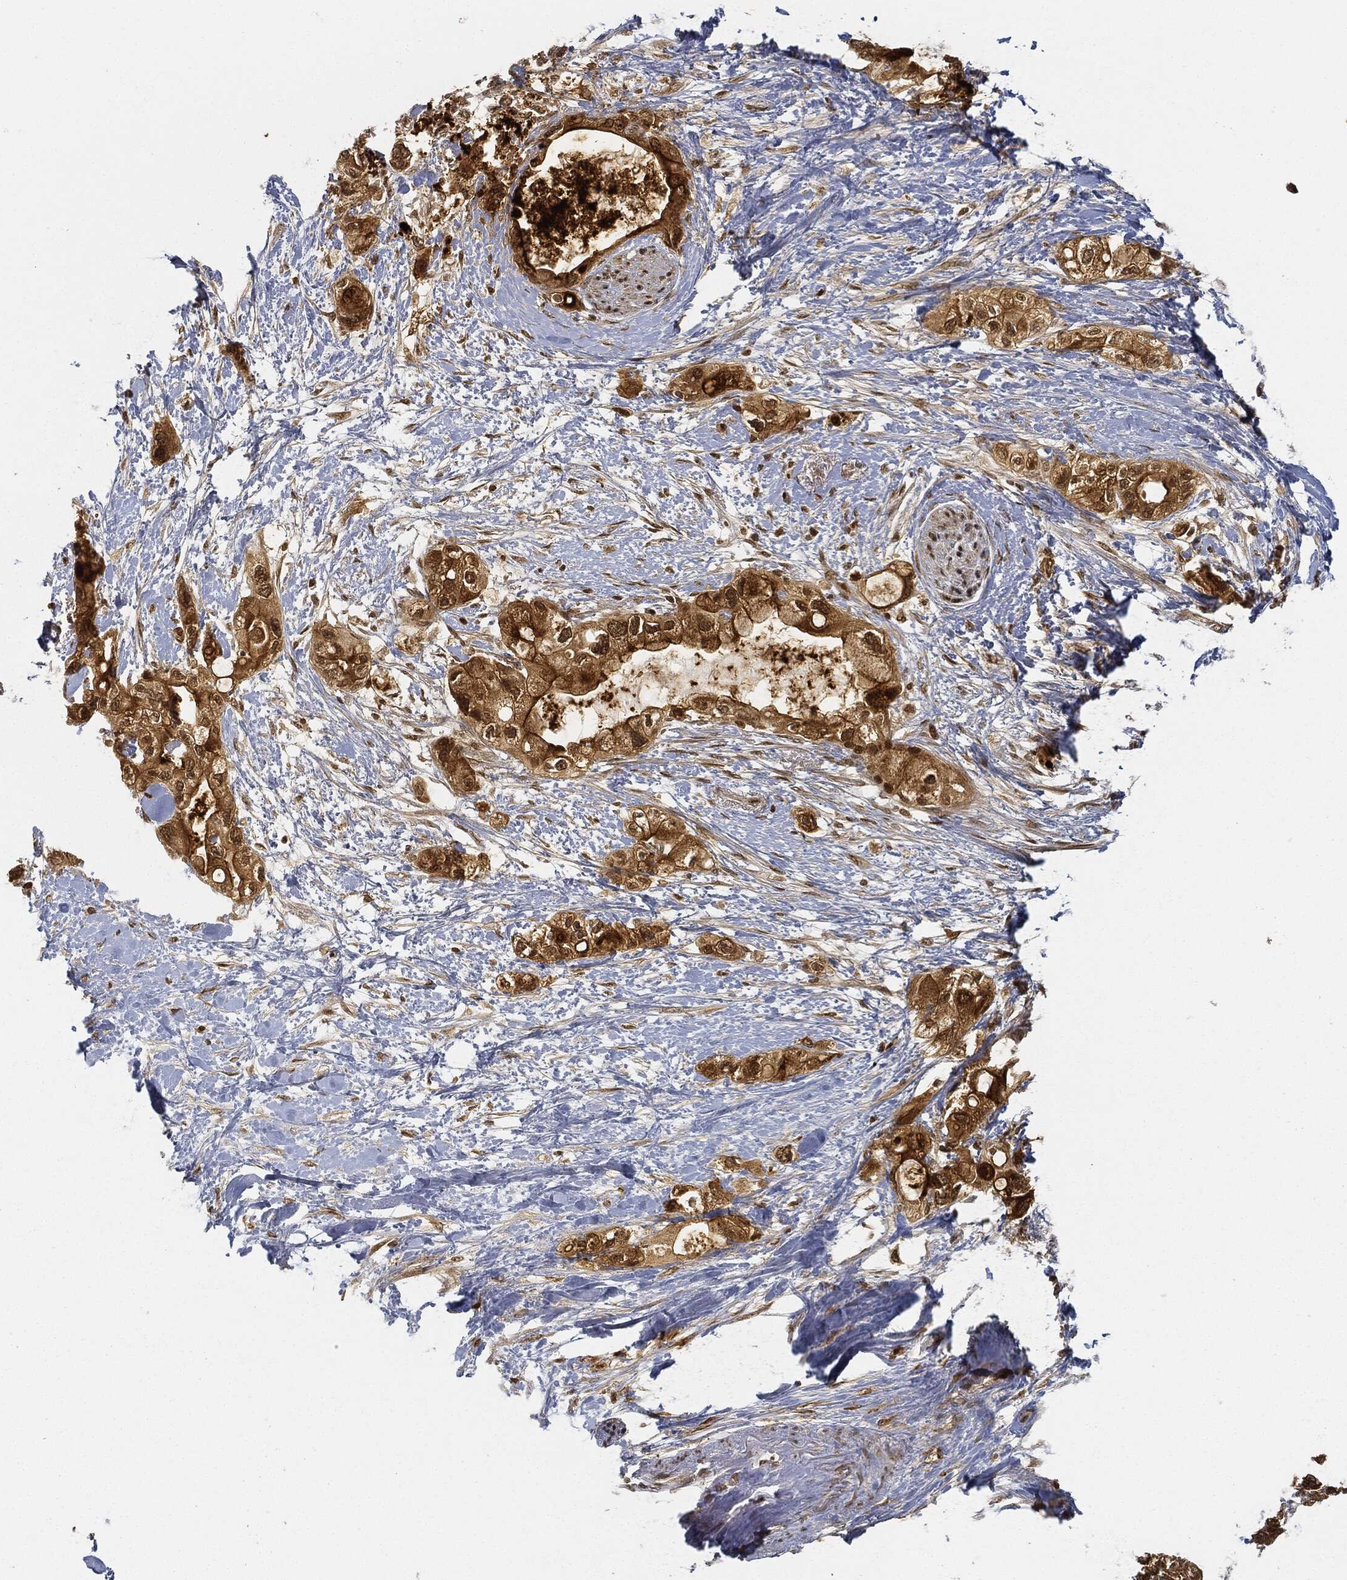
{"staining": {"intensity": "strong", "quantity": "25%-75%", "location": "cytoplasmic/membranous"}, "tissue": "pancreatic cancer", "cell_type": "Tumor cells", "image_type": "cancer", "snomed": [{"axis": "morphology", "description": "Adenocarcinoma, NOS"}, {"axis": "topography", "description": "Pancreas"}], "caption": "Immunohistochemistry (IHC) of pancreatic cancer (adenocarcinoma) displays high levels of strong cytoplasmic/membranous staining in about 25%-75% of tumor cells. (Brightfield microscopy of DAB IHC at high magnification).", "gene": "CIB1", "patient": {"sex": "female", "age": 56}}